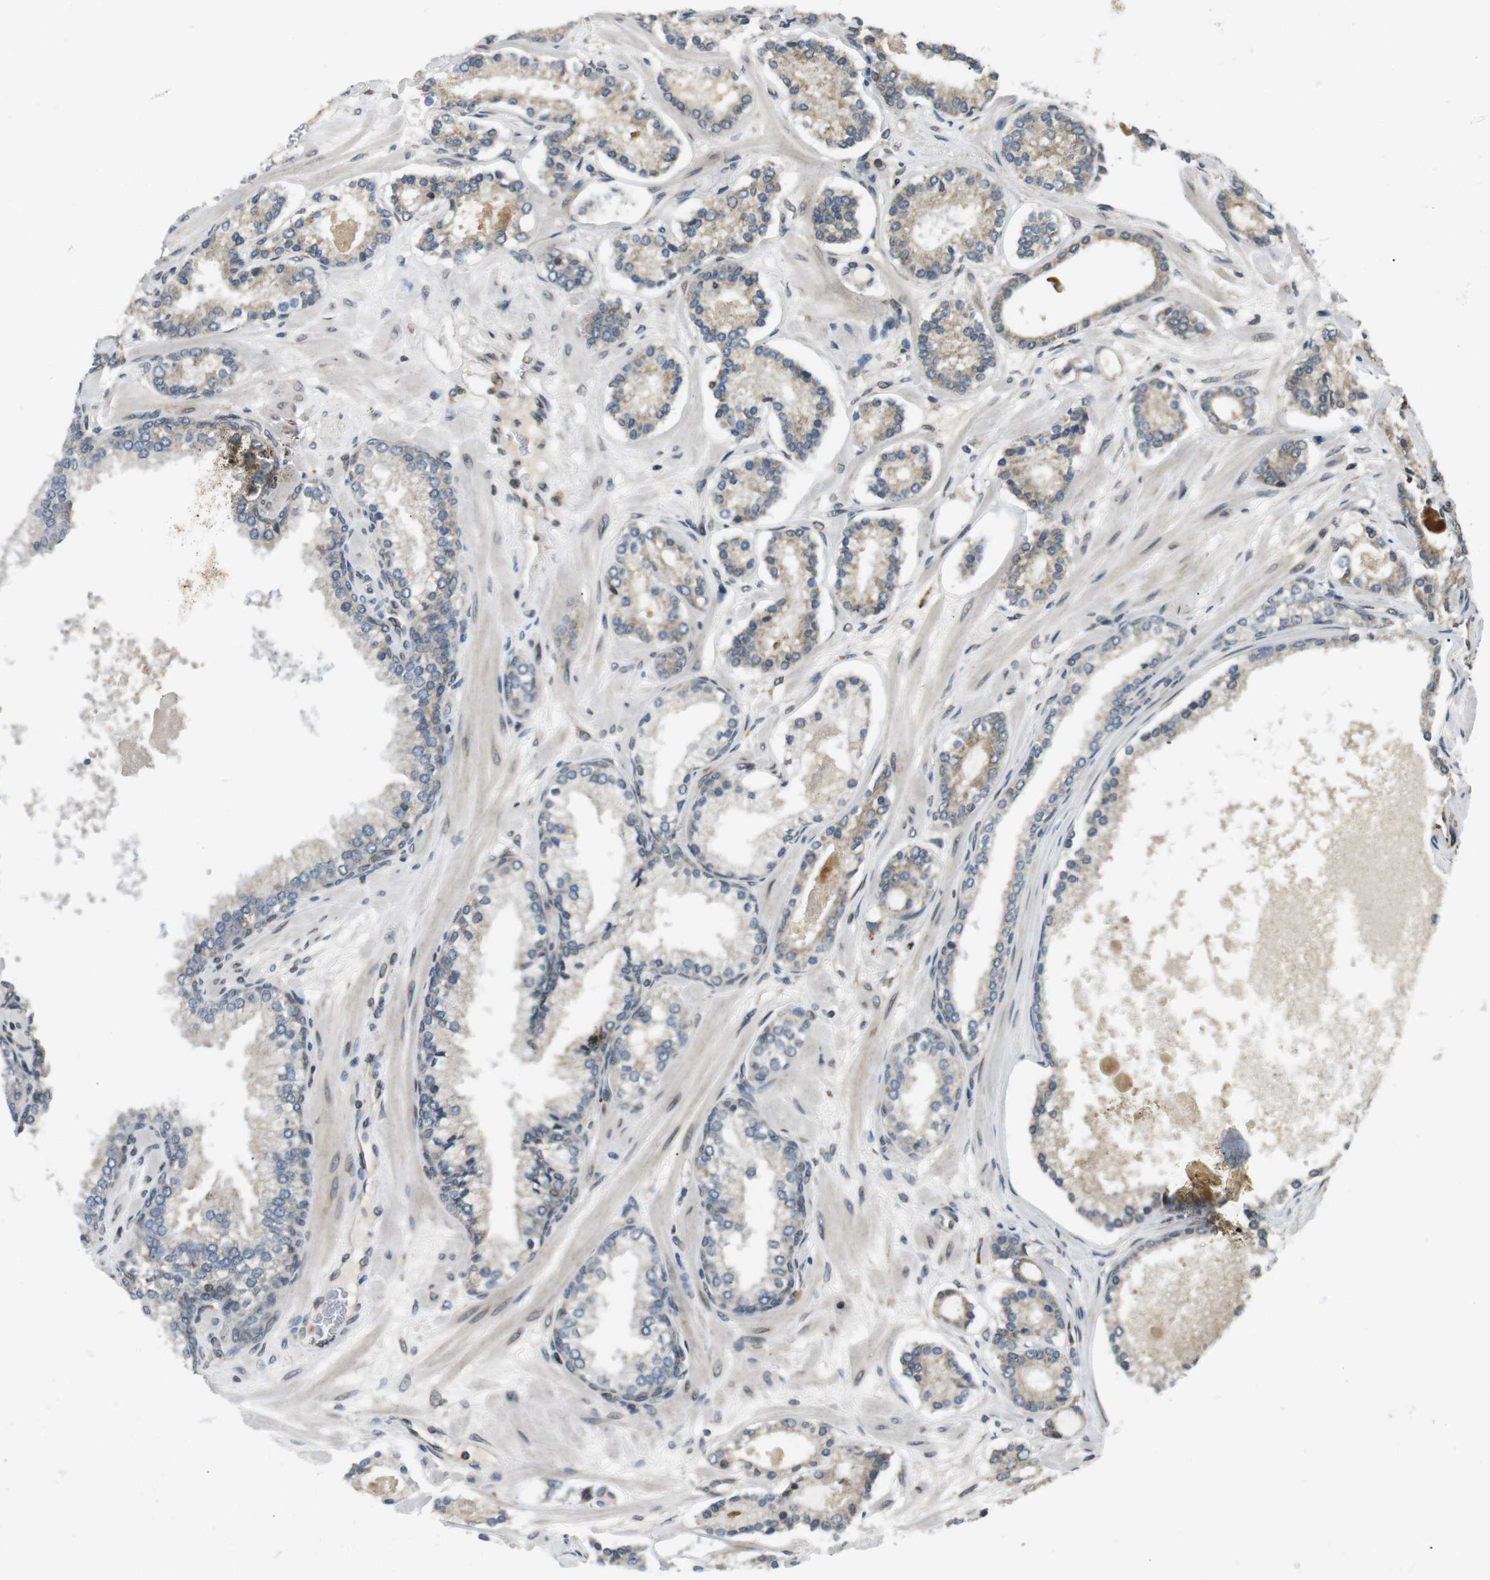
{"staining": {"intensity": "weak", "quantity": "<25%", "location": "cytoplasmic/membranous"}, "tissue": "prostate cancer", "cell_type": "Tumor cells", "image_type": "cancer", "snomed": [{"axis": "morphology", "description": "Adenocarcinoma, Low grade"}, {"axis": "topography", "description": "Prostate"}], "caption": "Immunohistochemistry (IHC) of prostate adenocarcinoma (low-grade) demonstrates no expression in tumor cells.", "gene": "TMX4", "patient": {"sex": "male", "age": 63}}